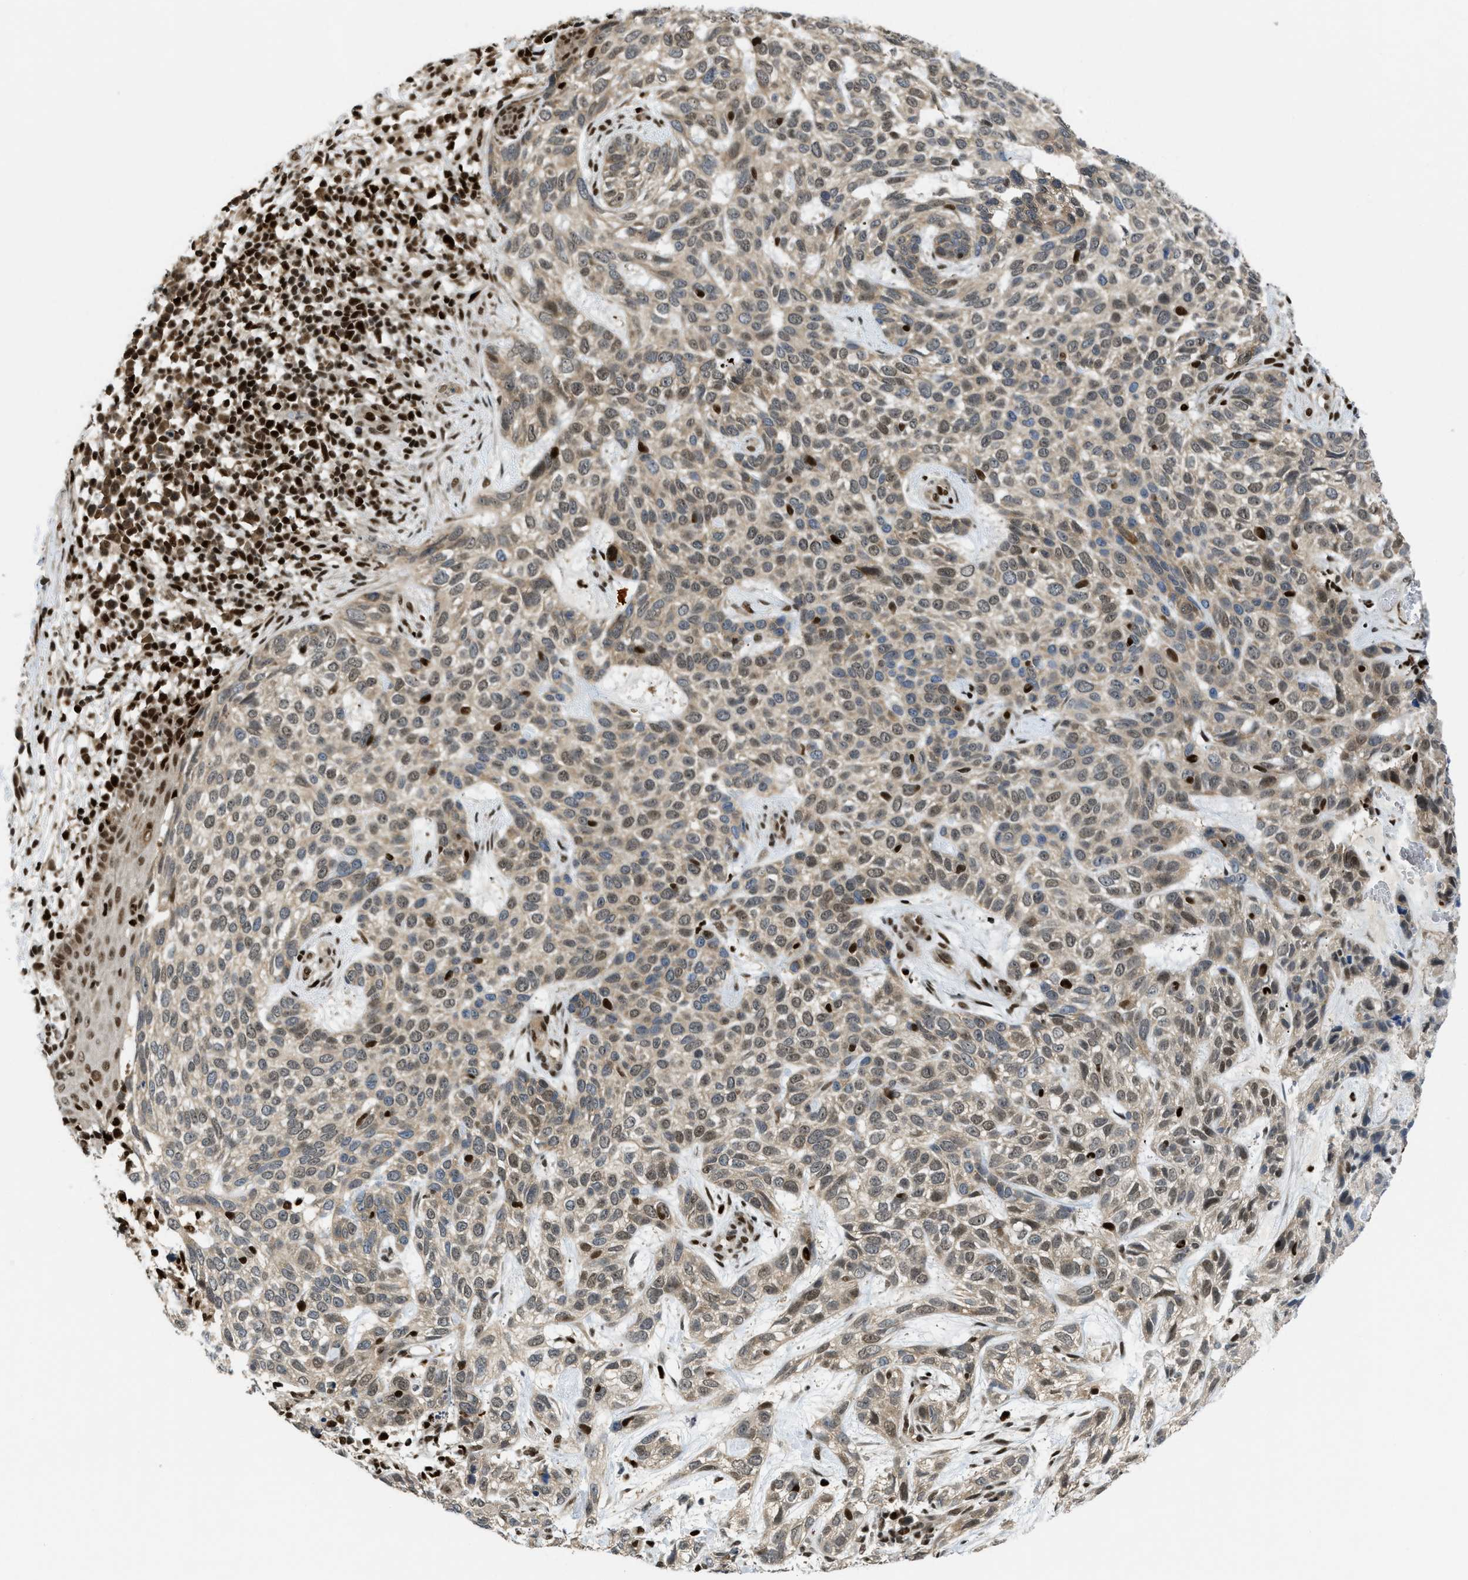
{"staining": {"intensity": "weak", "quantity": ">75%", "location": "nuclear"}, "tissue": "skin cancer", "cell_type": "Tumor cells", "image_type": "cancer", "snomed": [{"axis": "morphology", "description": "Normal tissue, NOS"}, {"axis": "morphology", "description": "Basal cell carcinoma"}, {"axis": "topography", "description": "Skin"}], "caption": "Tumor cells demonstrate low levels of weak nuclear staining in approximately >75% of cells in skin cancer. (Stains: DAB (3,3'-diaminobenzidine) in brown, nuclei in blue, Microscopy: brightfield microscopy at high magnification).", "gene": "RFX5", "patient": {"sex": "male", "age": 79}}